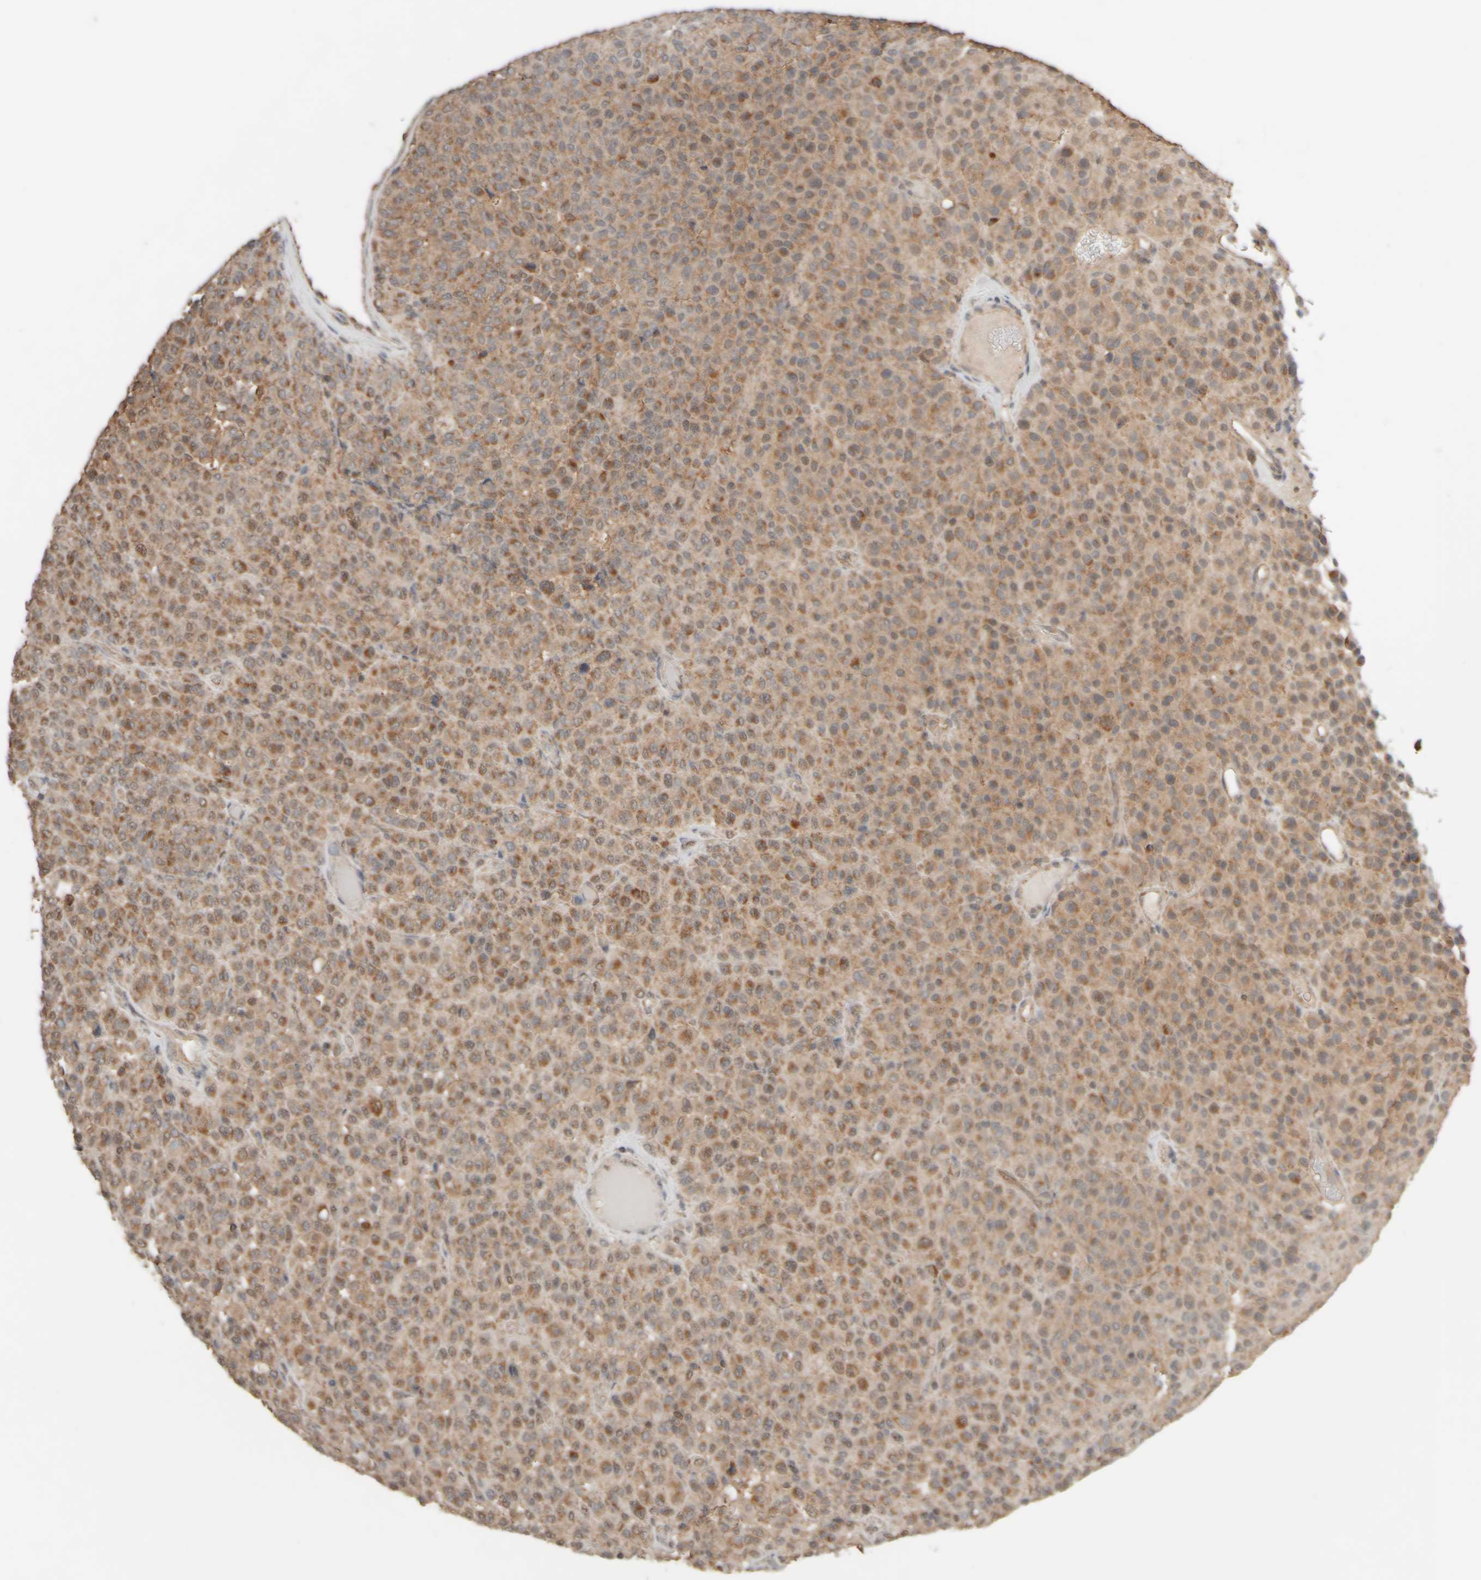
{"staining": {"intensity": "moderate", "quantity": "25%-75%", "location": "cytoplasmic/membranous"}, "tissue": "melanoma", "cell_type": "Tumor cells", "image_type": "cancer", "snomed": [{"axis": "morphology", "description": "Malignant melanoma, Metastatic site"}, {"axis": "topography", "description": "Pancreas"}], "caption": "This photomicrograph shows immunohistochemistry staining of human malignant melanoma (metastatic site), with medium moderate cytoplasmic/membranous staining in approximately 25%-75% of tumor cells.", "gene": "EIF2B3", "patient": {"sex": "female", "age": 30}}